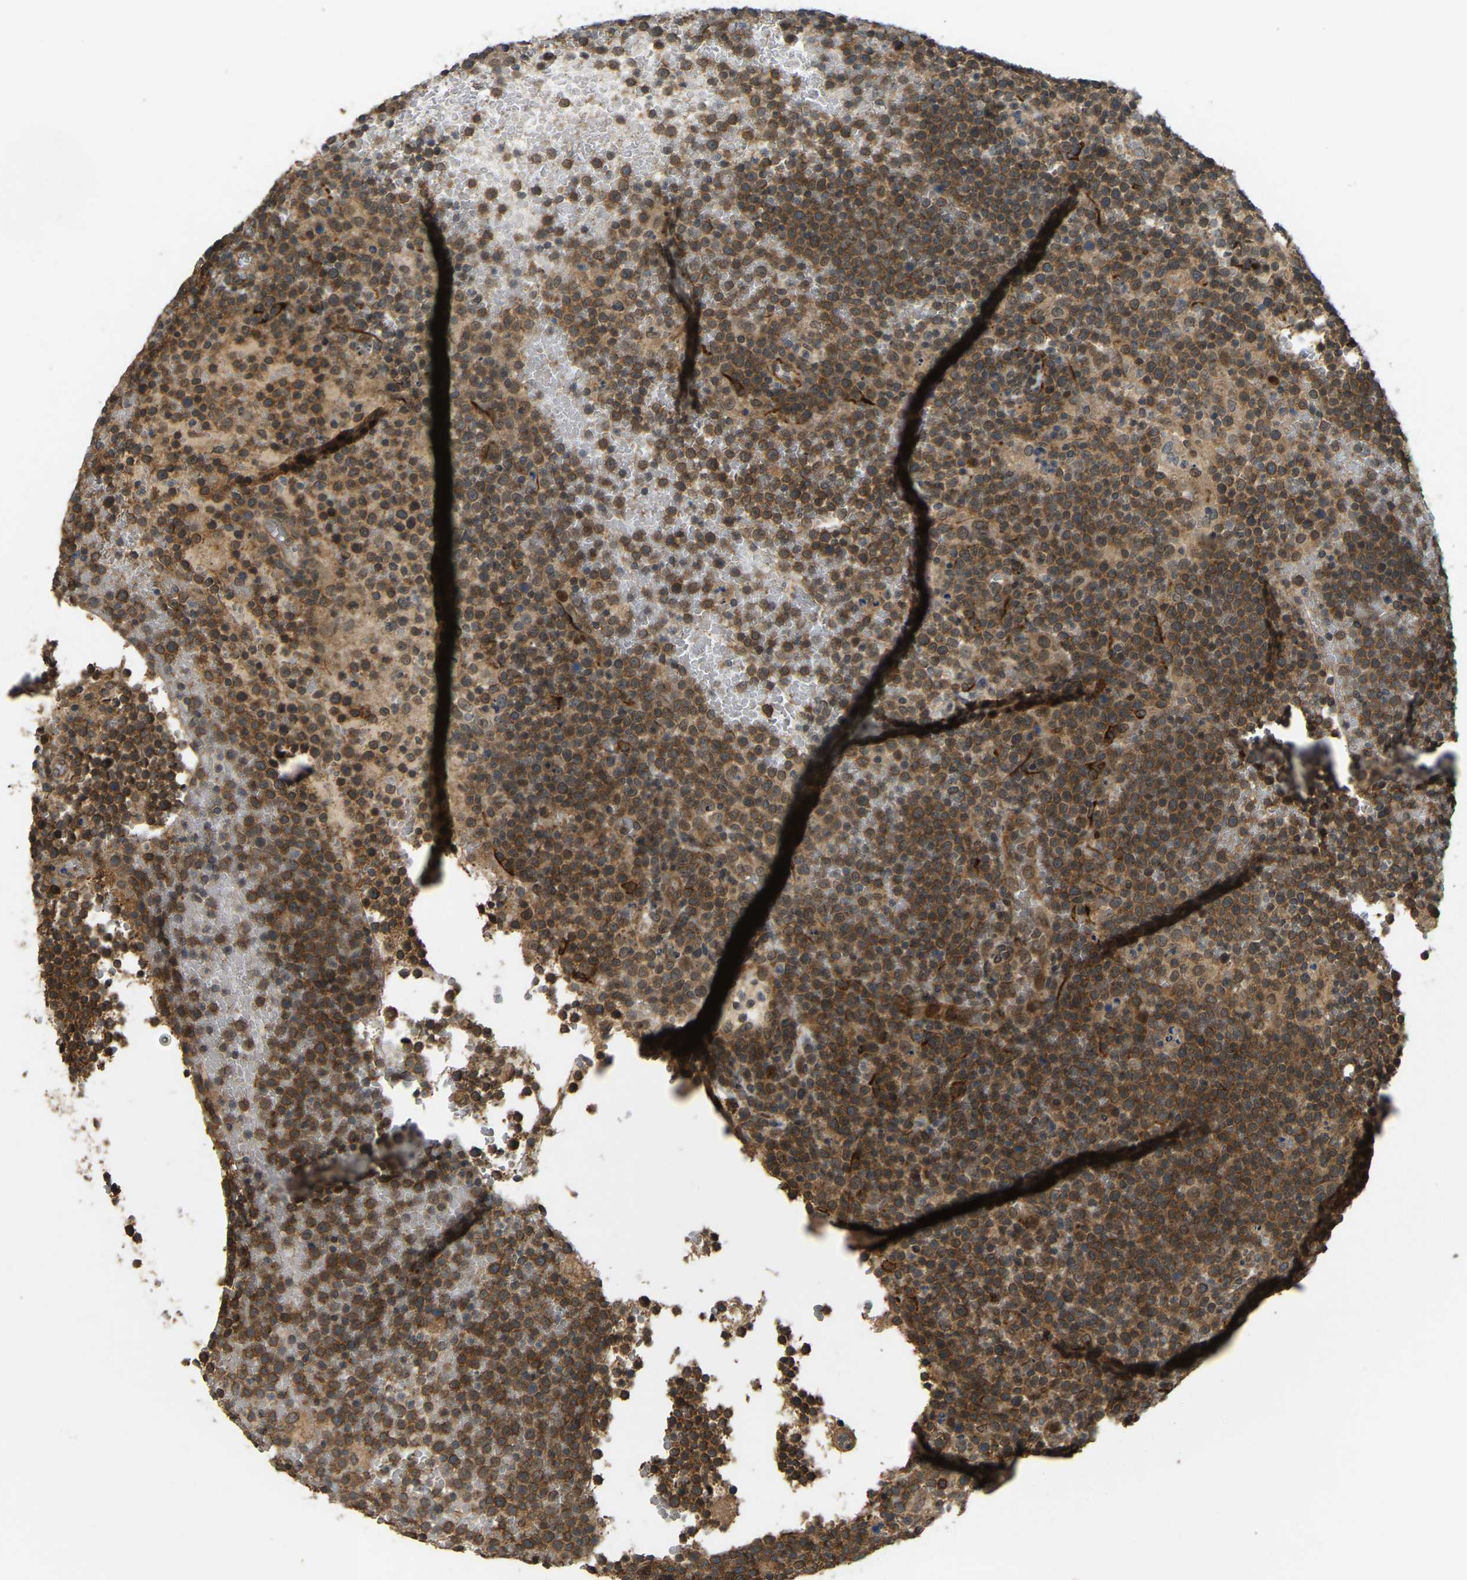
{"staining": {"intensity": "moderate", "quantity": ">75%", "location": "cytoplasmic/membranous,nuclear"}, "tissue": "lymphoma", "cell_type": "Tumor cells", "image_type": "cancer", "snomed": [{"axis": "morphology", "description": "Malignant lymphoma, non-Hodgkin's type, High grade"}, {"axis": "topography", "description": "Lymph node"}], "caption": "Immunohistochemical staining of lymphoma demonstrates medium levels of moderate cytoplasmic/membranous and nuclear positivity in about >75% of tumor cells.", "gene": "KIAA1549", "patient": {"sex": "male", "age": 61}}